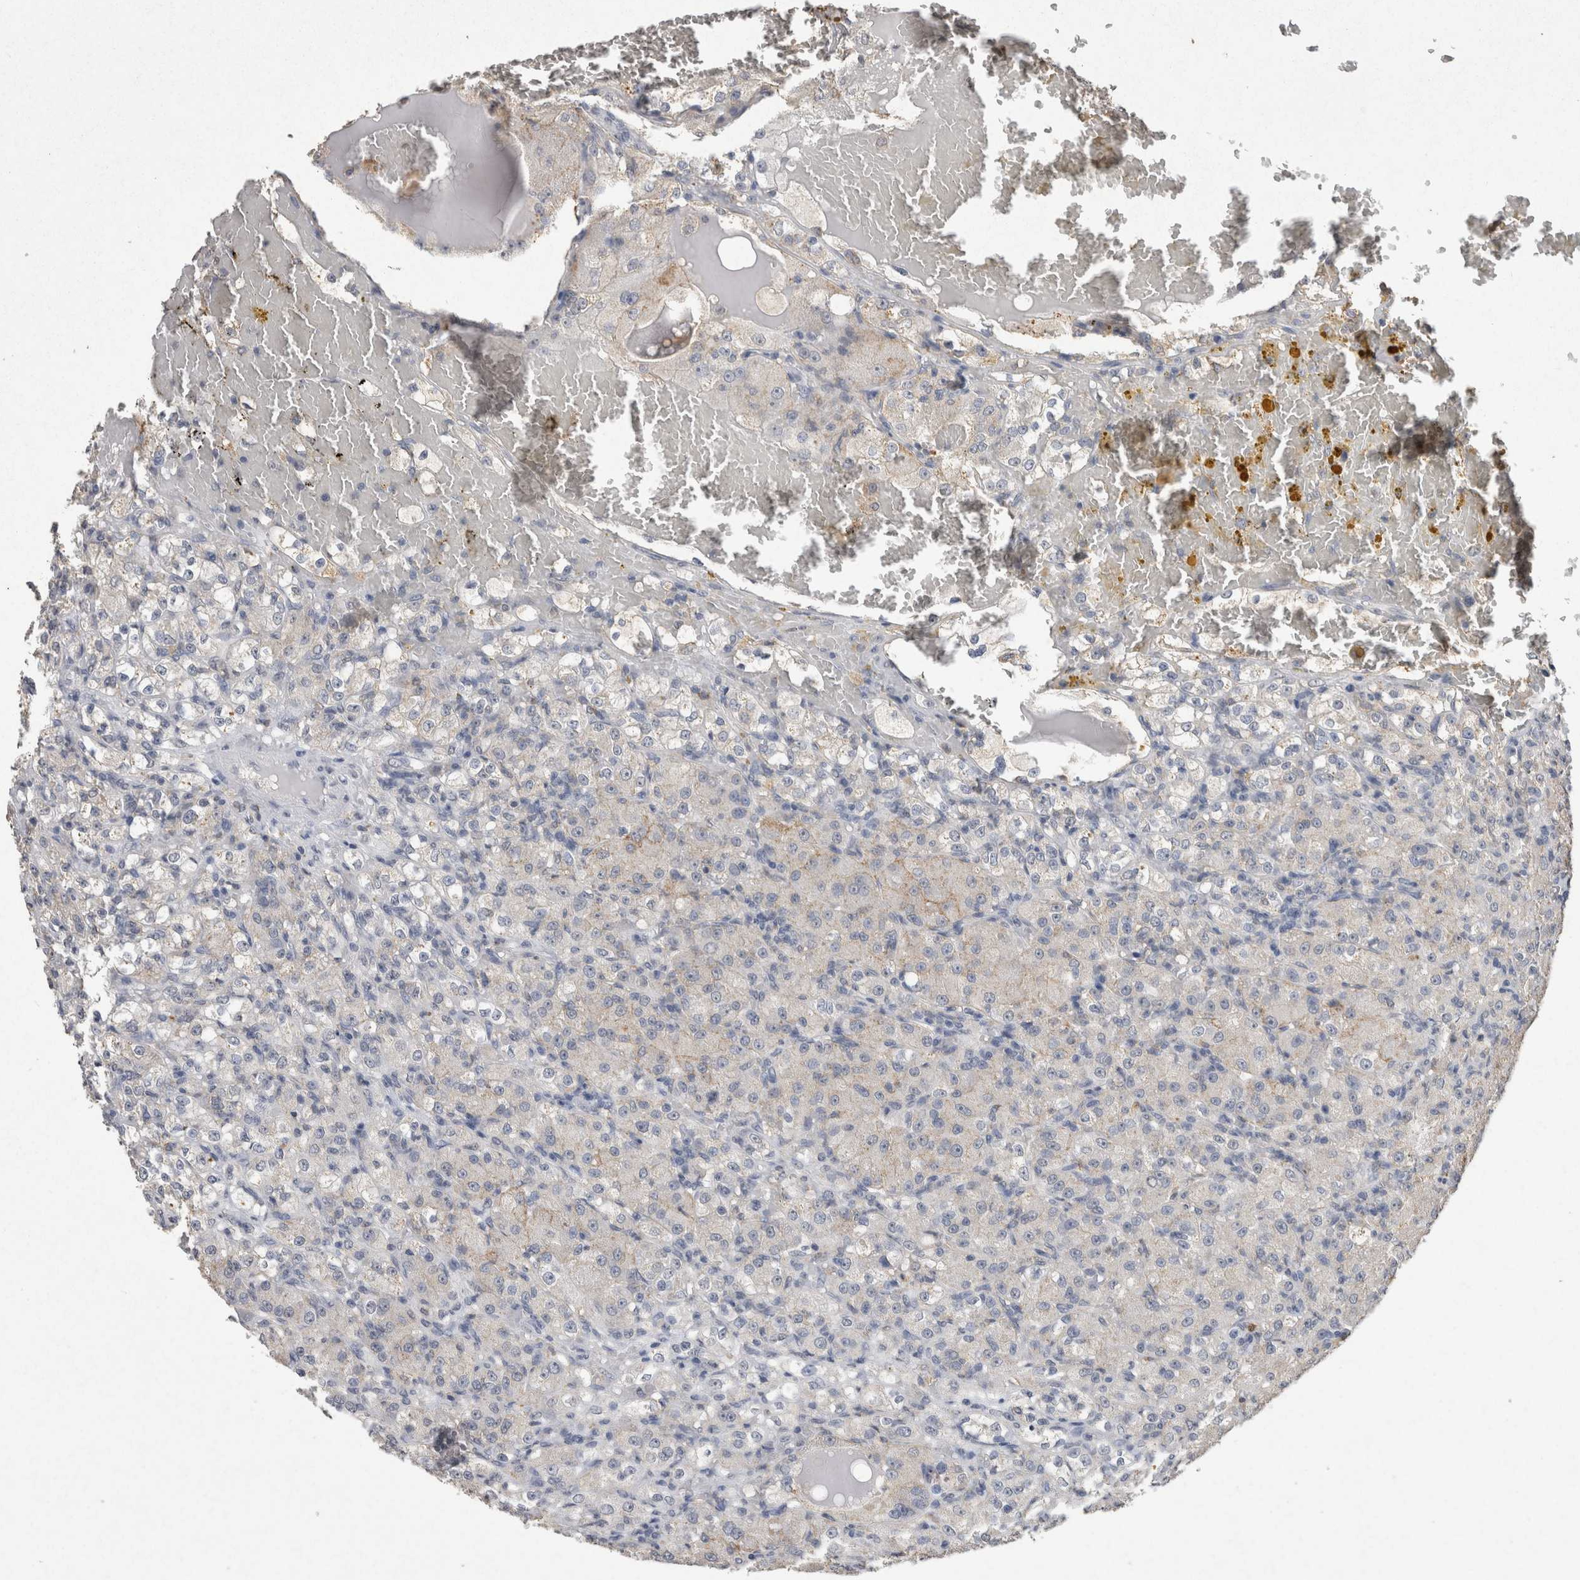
{"staining": {"intensity": "negative", "quantity": "none", "location": "none"}, "tissue": "renal cancer", "cell_type": "Tumor cells", "image_type": "cancer", "snomed": [{"axis": "morphology", "description": "Normal tissue, NOS"}, {"axis": "morphology", "description": "Adenocarcinoma, NOS"}, {"axis": "topography", "description": "Kidney"}], "caption": "This is a histopathology image of IHC staining of renal cancer (adenocarcinoma), which shows no positivity in tumor cells.", "gene": "CNTFR", "patient": {"sex": "male", "age": 61}}